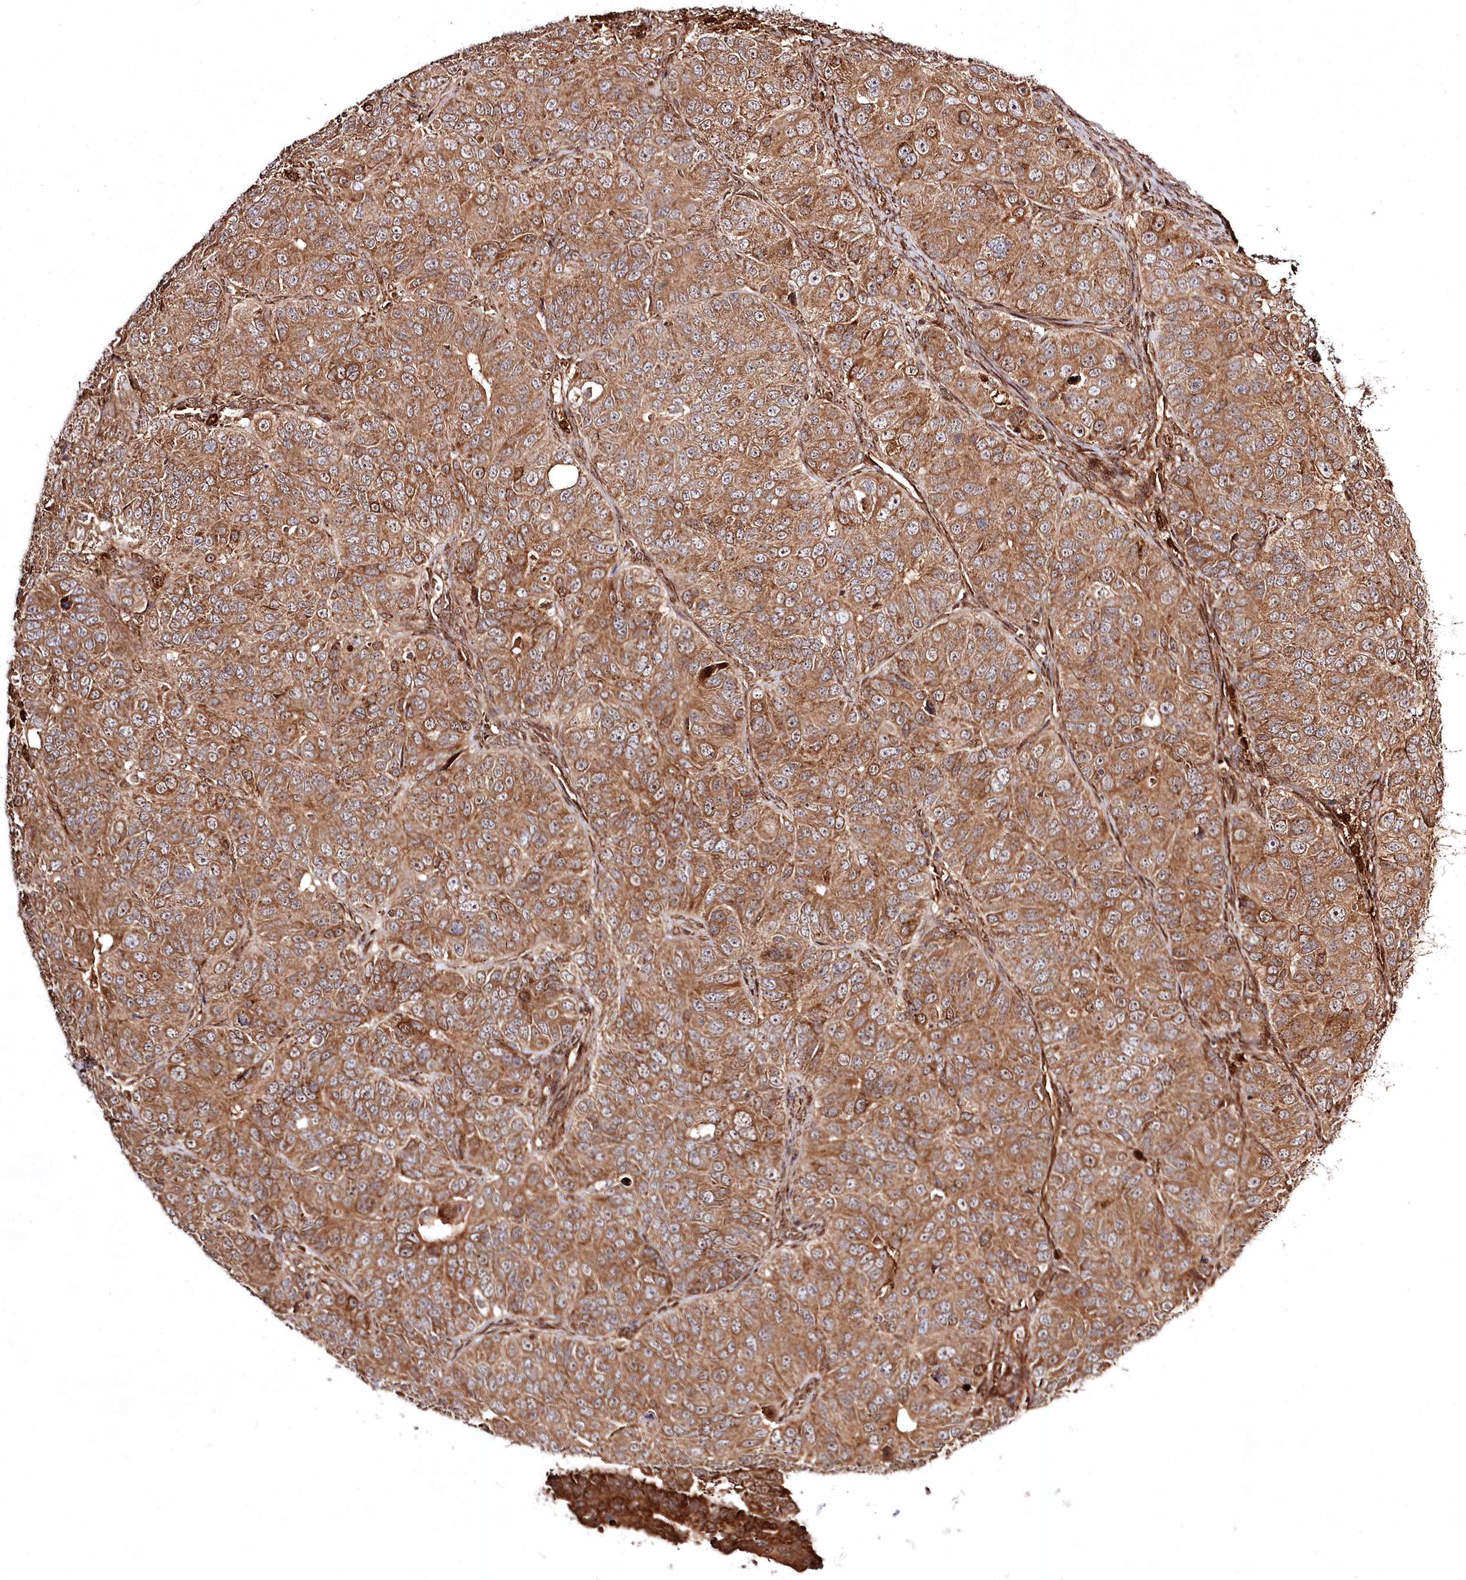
{"staining": {"intensity": "moderate", "quantity": ">75%", "location": "cytoplasmic/membranous"}, "tissue": "ovarian cancer", "cell_type": "Tumor cells", "image_type": "cancer", "snomed": [{"axis": "morphology", "description": "Carcinoma, endometroid"}, {"axis": "topography", "description": "Ovary"}], "caption": "Immunohistochemistry (IHC) histopathology image of neoplastic tissue: human ovarian cancer (endometroid carcinoma) stained using IHC reveals medium levels of moderate protein expression localized specifically in the cytoplasmic/membranous of tumor cells, appearing as a cytoplasmic/membranous brown color.", "gene": "REXO2", "patient": {"sex": "female", "age": 51}}